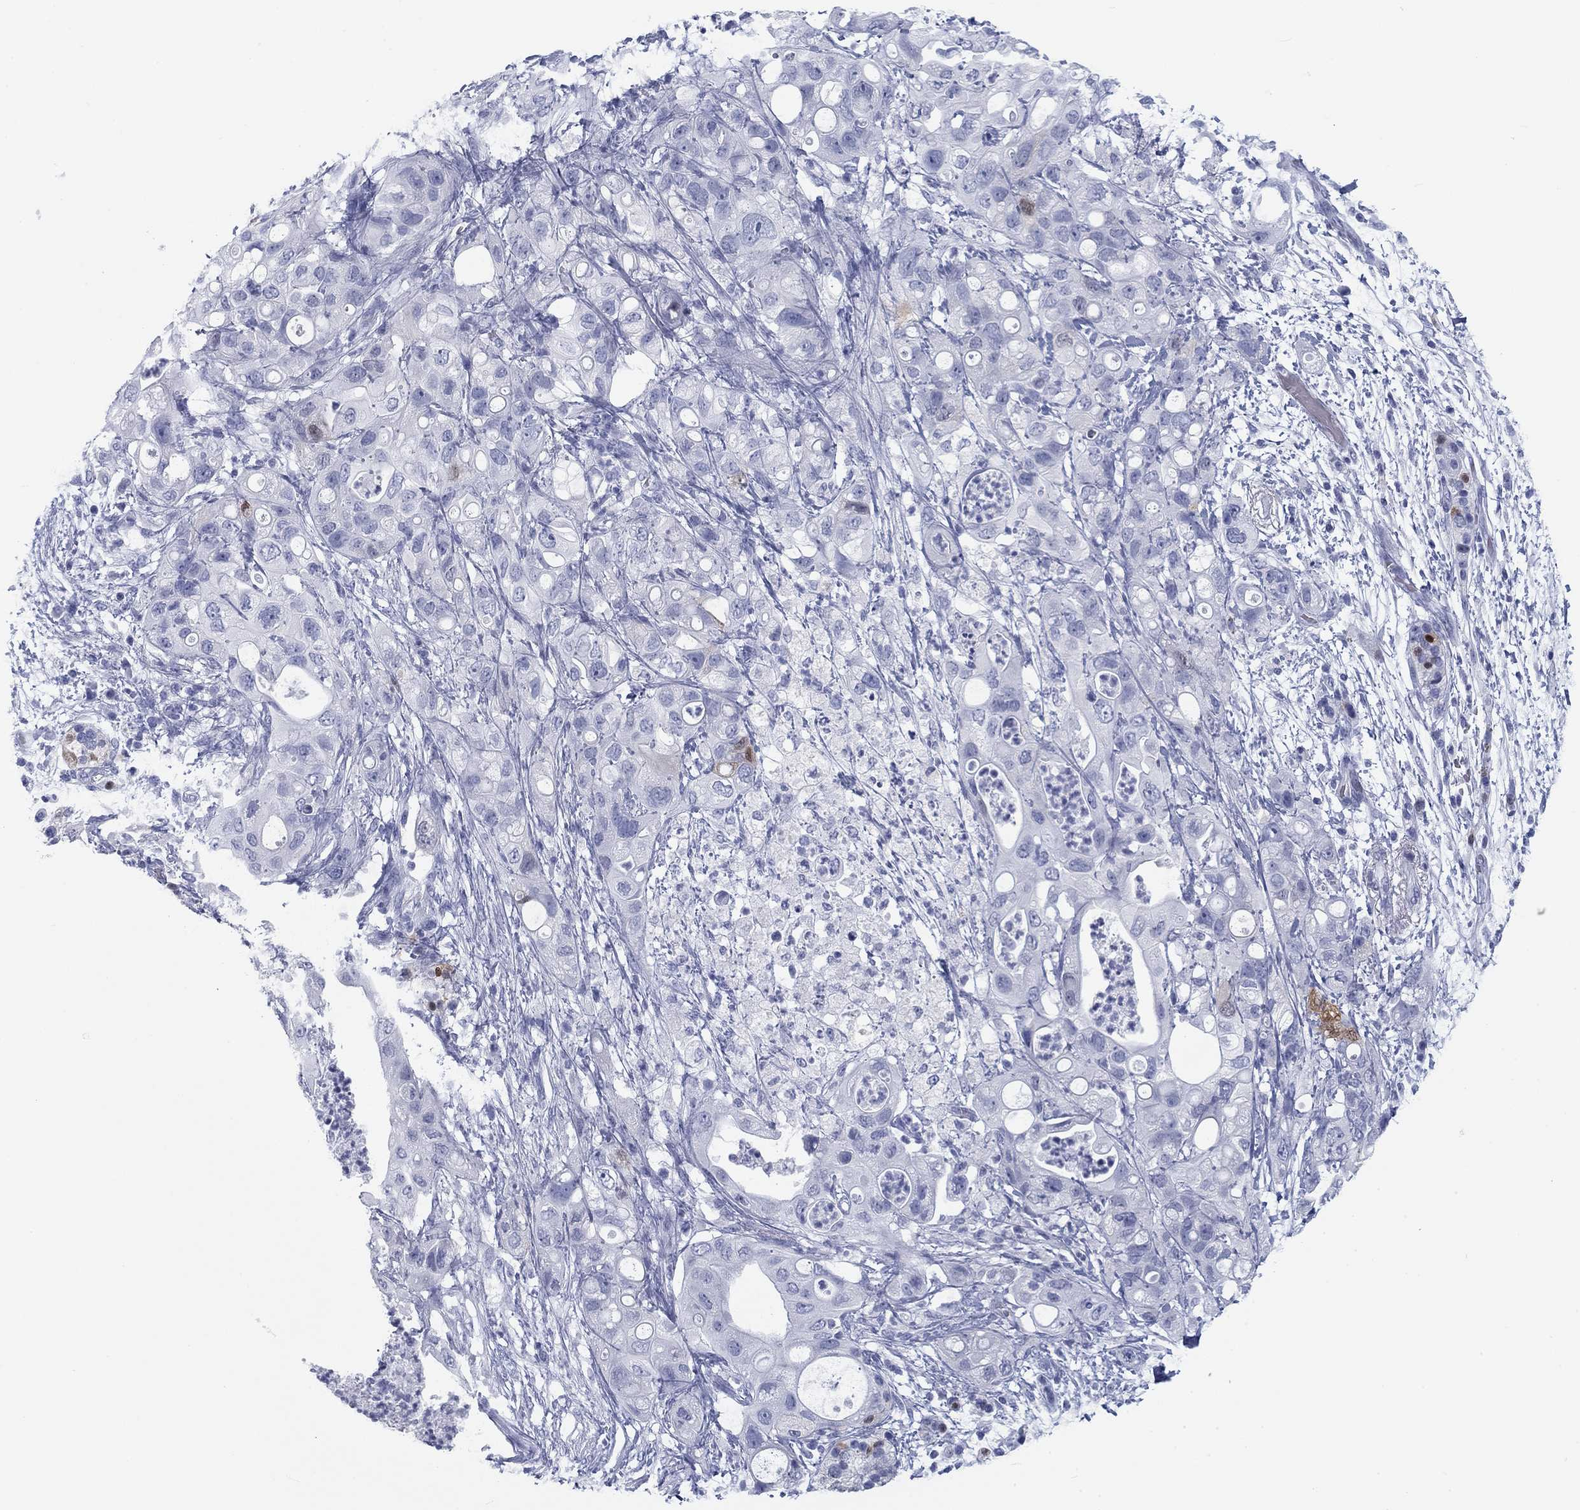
{"staining": {"intensity": "negative", "quantity": "none", "location": "none"}, "tissue": "pancreatic cancer", "cell_type": "Tumor cells", "image_type": "cancer", "snomed": [{"axis": "morphology", "description": "Adenocarcinoma, NOS"}, {"axis": "topography", "description": "Pancreas"}], "caption": "This is an immunohistochemistry (IHC) image of pancreatic adenocarcinoma. There is no staining in tumor cells.", "gene": "CALB1", "patient": {"sex": "female", "age": 72}}